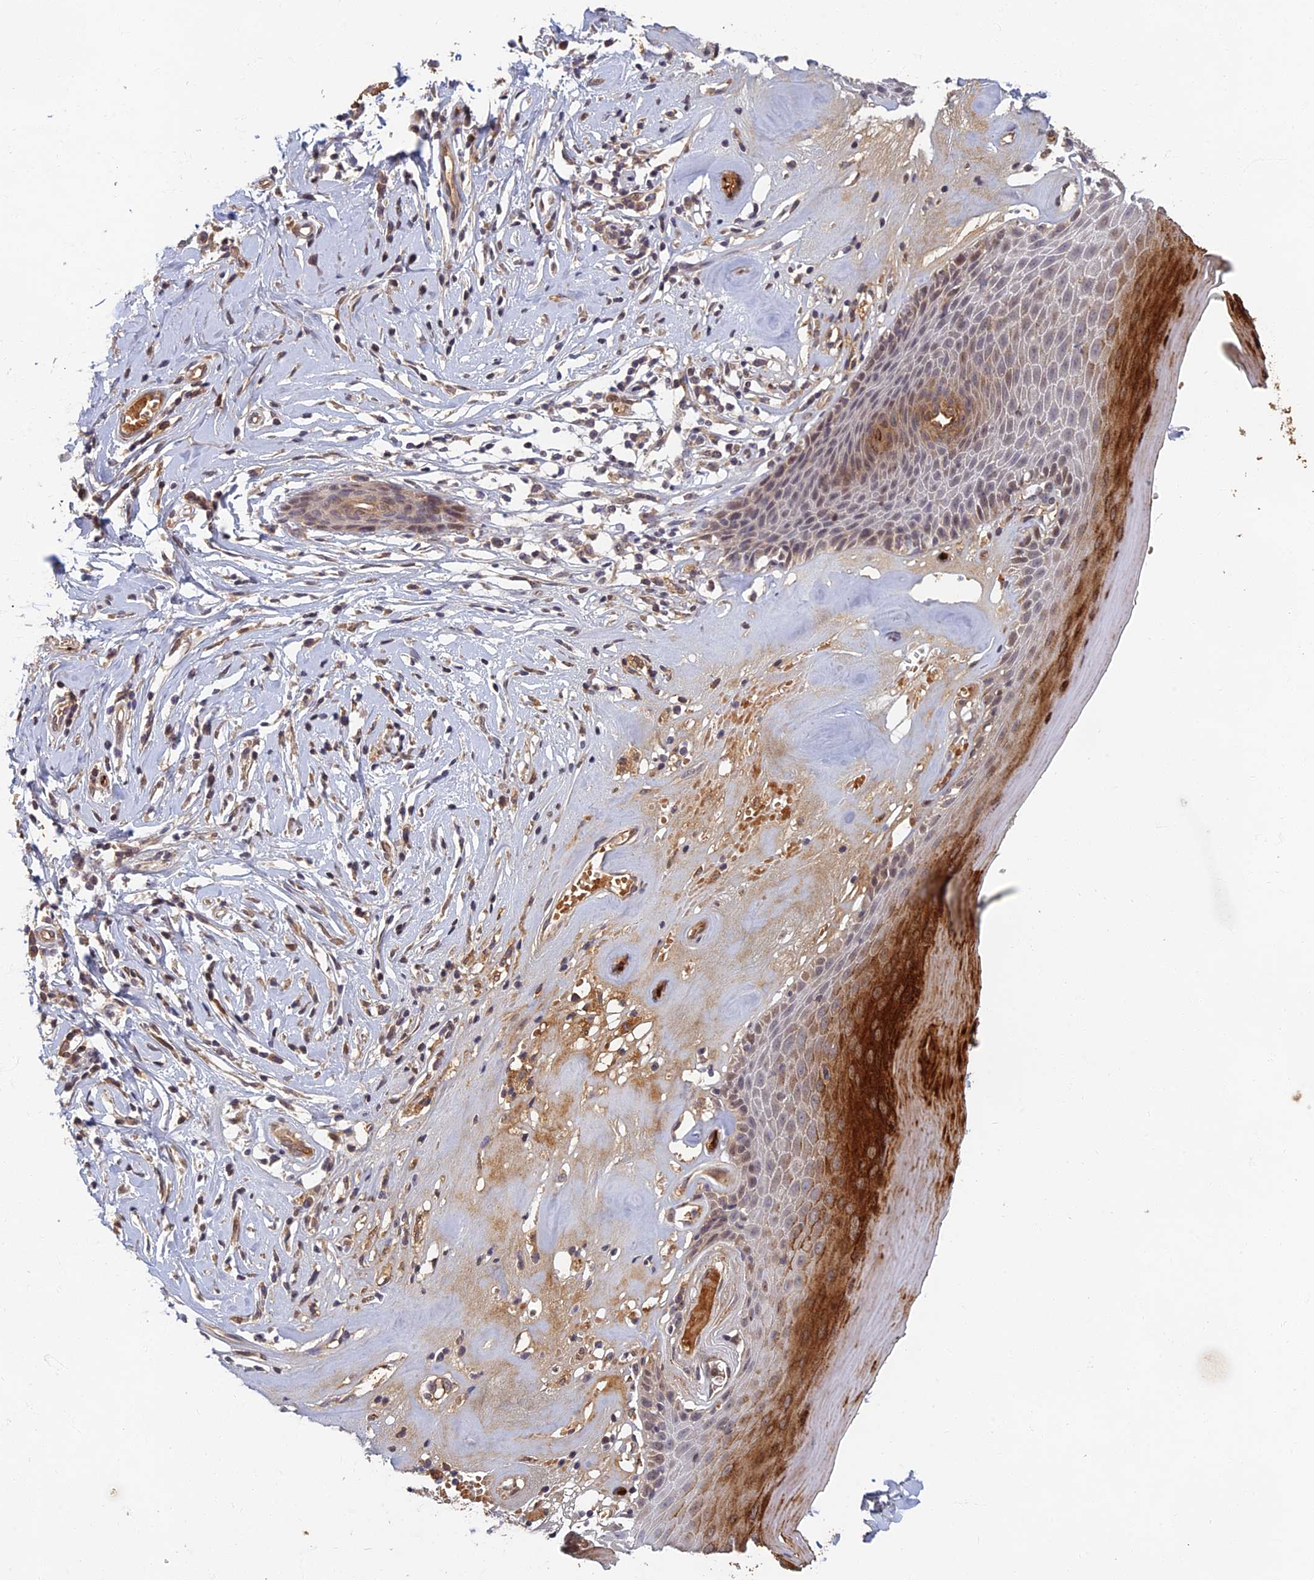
{"staining": {"intensity": "strong", "quantity": "<25%", "location": "cytoplasmic/membranous"}, "tissue": "skin", "cell_type": "Epidermal cells", "image_type": "normal", "snomed": [{"axis": "morphology", "description": "Normal tissue, NOS"}, {"axis": "morphology", "description": "Inflammation, NOS"}, {"axis": "topography", "description": "Vulva"}], "caption": "Protein expression analysis of normal skin displays strong cytoplasmic/membranous expression in about <25% of epidermal cells.", "gene": "EARS2", "patient": {"sex": "female", "age": 84}}